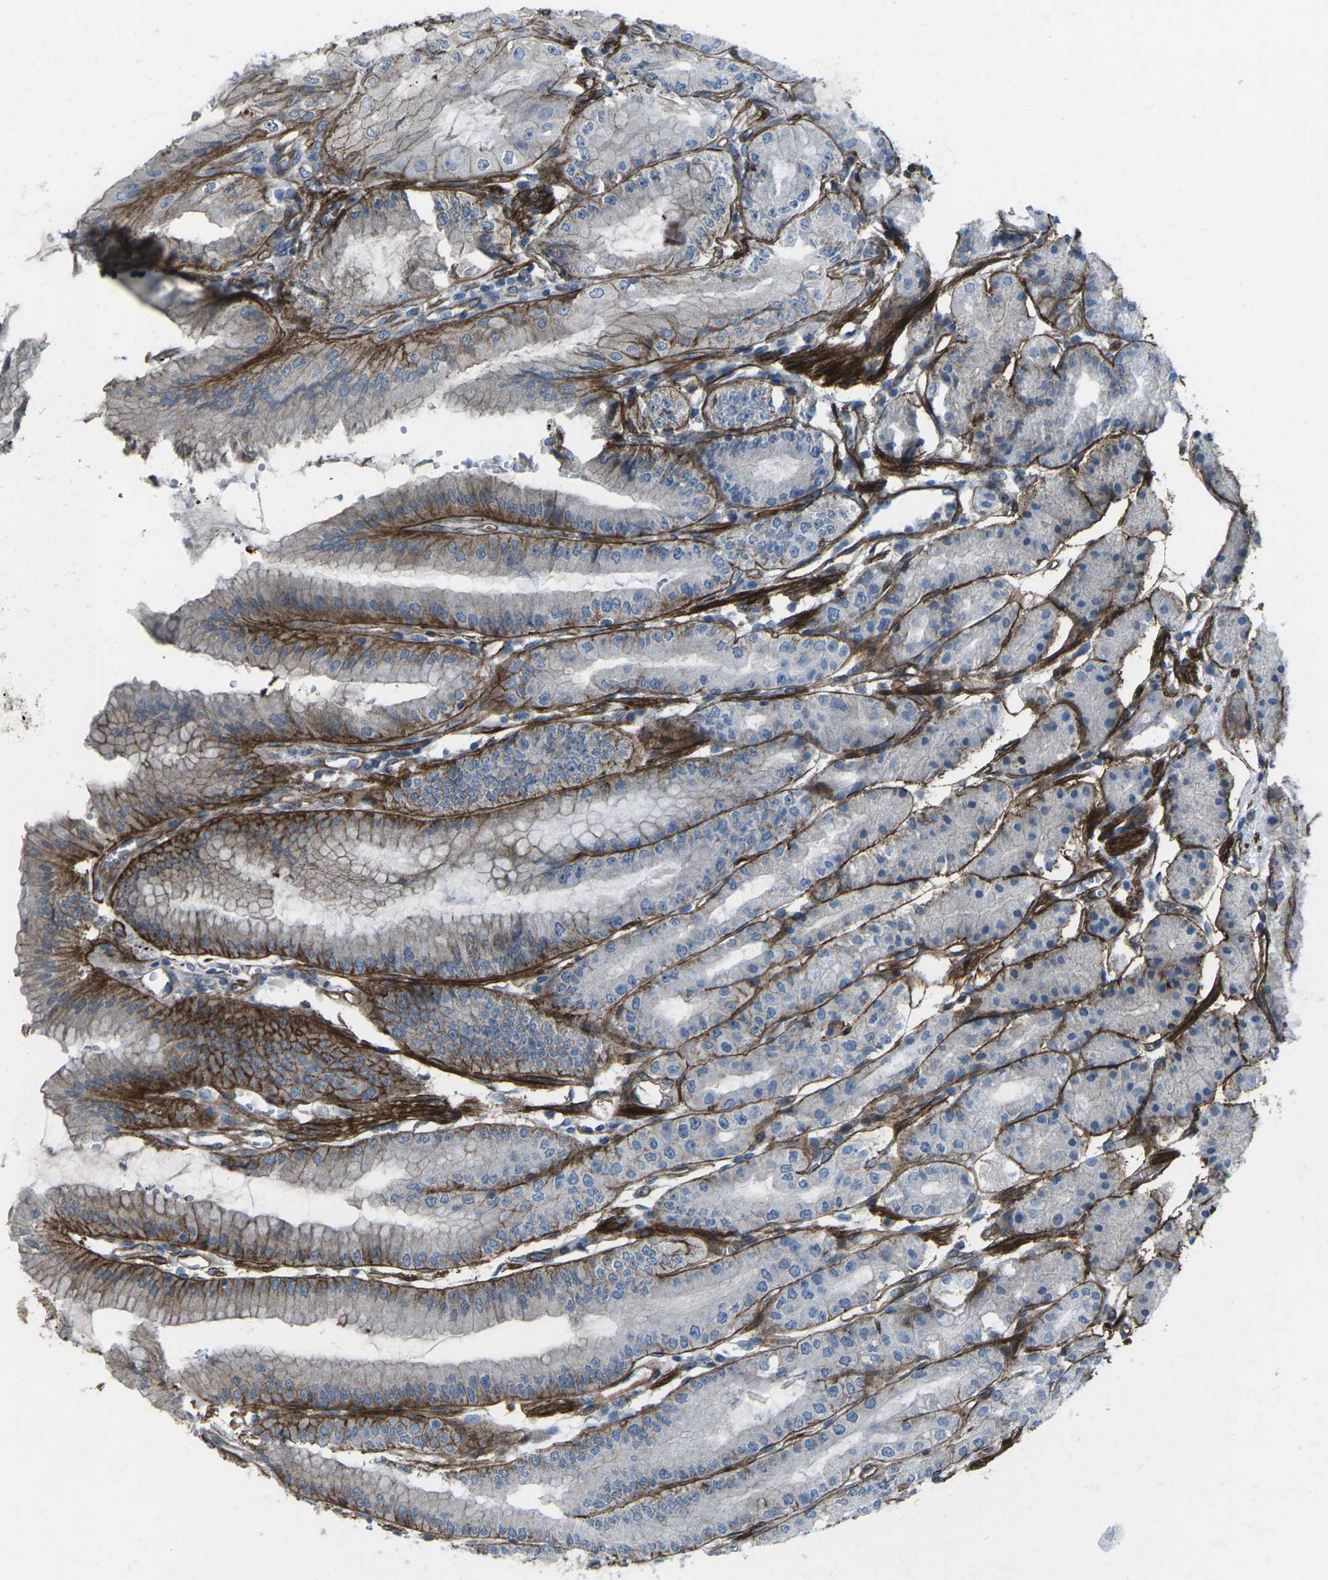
{"staining": {"intensity": "strong", "quantity": "25%-75%", "location": "cytoplasmic/membranous"}, "tissue": "stomach", "cell_type": "Glandular cells", "image_type": "normal", "snomed": [{"axis": "morphology", "description": "Normal tissue, NOS"}, {"axis": "topography", "description": "Stomach, lower"}], "caption": "Brown immunohistochemical staining in benign human stomach displays strong cytoplasmic/membranous staining in about 25%-75% of glandular cells. (brown staining indicates protein expression, while blue staining denotes nuclei).", "gene": "UTRN", "patient": {"sex": "male", "age": 71}}